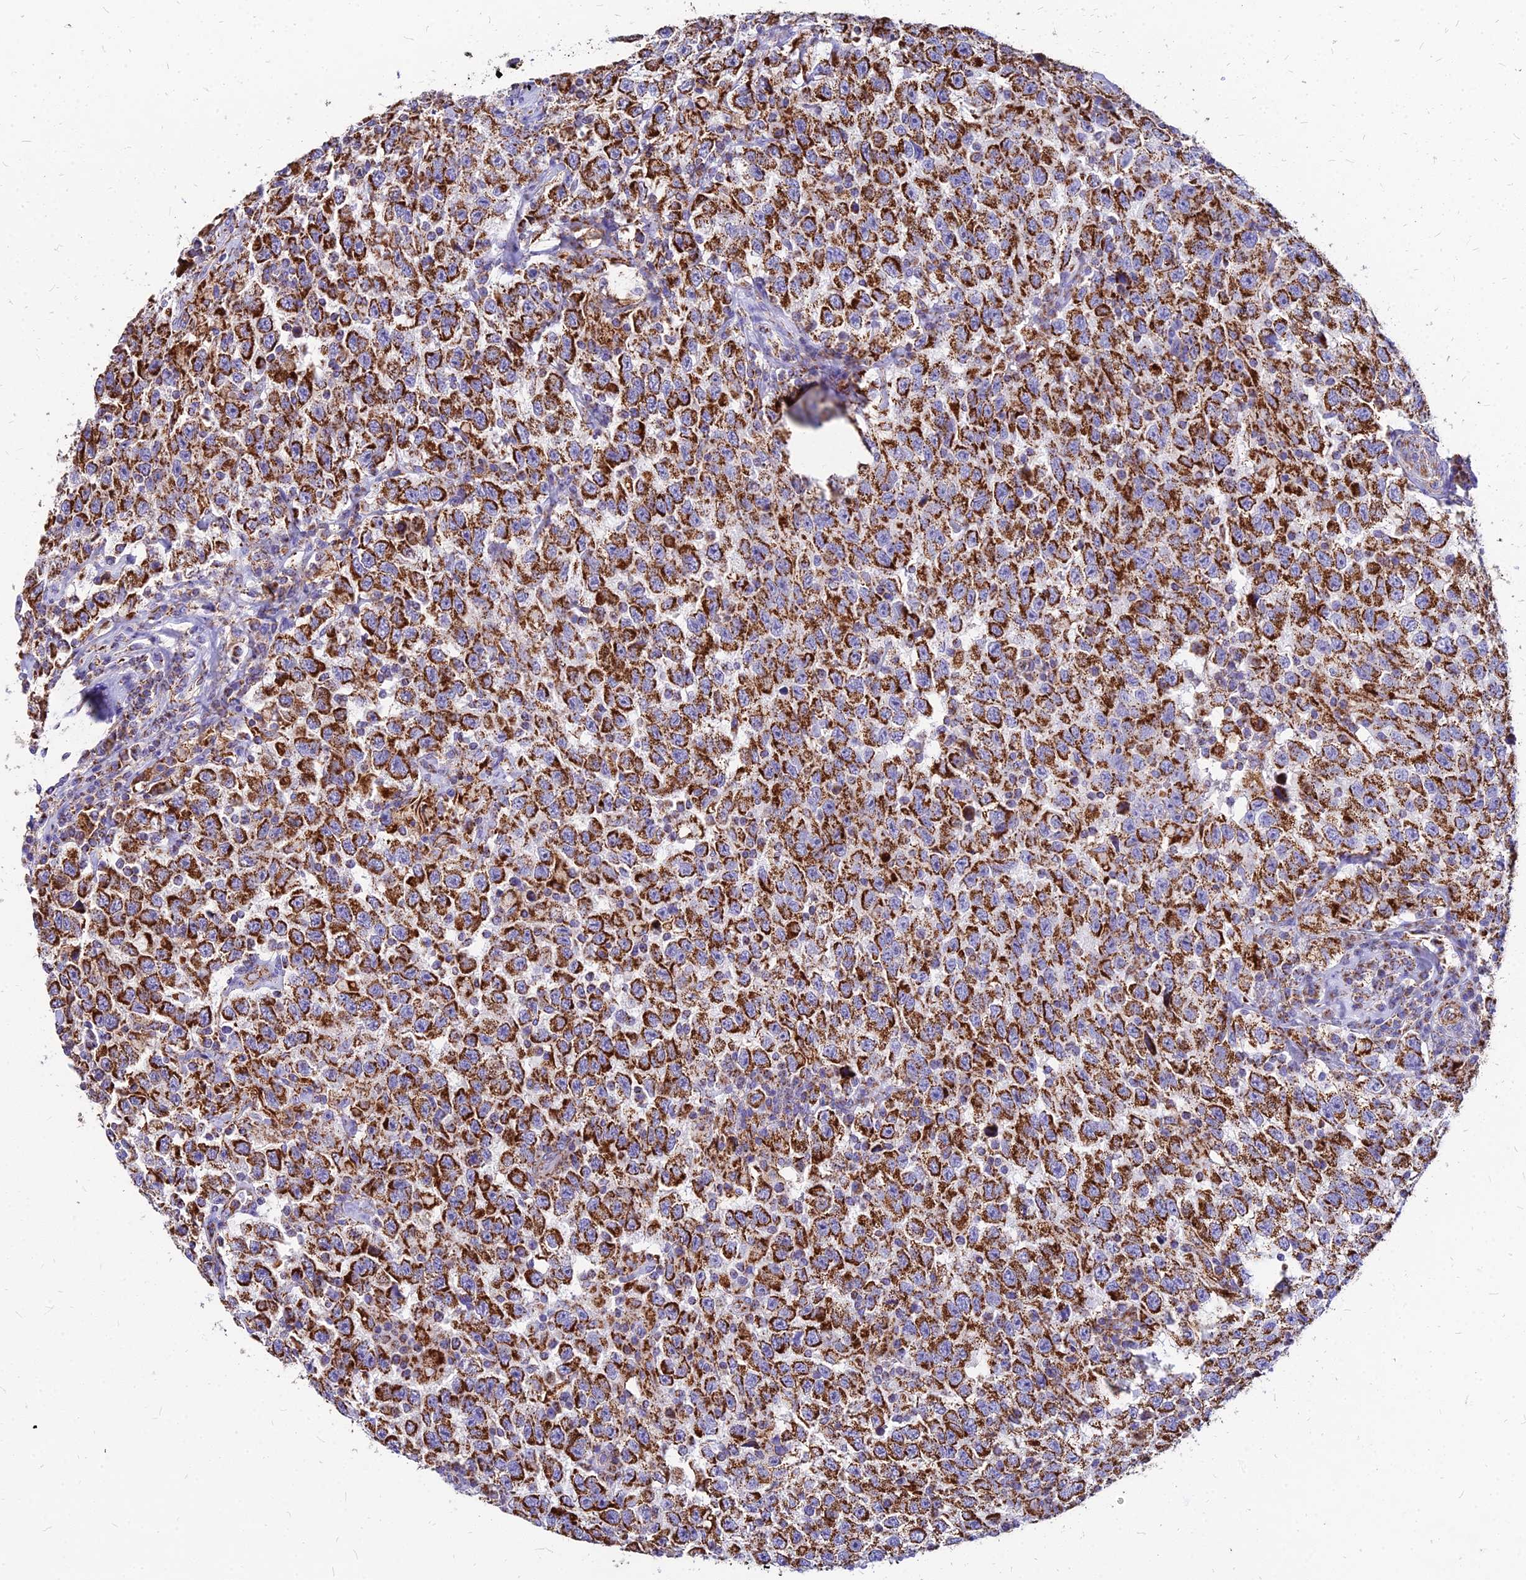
{"staining": {"intensity": "strong", "quantity": ">75%", "location": "cytoplasmic/membranous"}, "tissue": "testis cancer", "cell_type": "Tumor cells", "image_type": "cancer", "snomed": [{"axis": "morphology", "description": "Seminoma, NOS"}, {"axis": "topography", "description": "Testis"}], "caption": "Immunohistochemical staining of seminoma (testis) exhibits strong cytoplasmic/membranous protein staining in approximately >75% of tumor cells. (brown staining indicates protein expression, while blue staining denotes nuclei).", "gene": "DLD", "patient": {"sex": "male", "age": 41}}